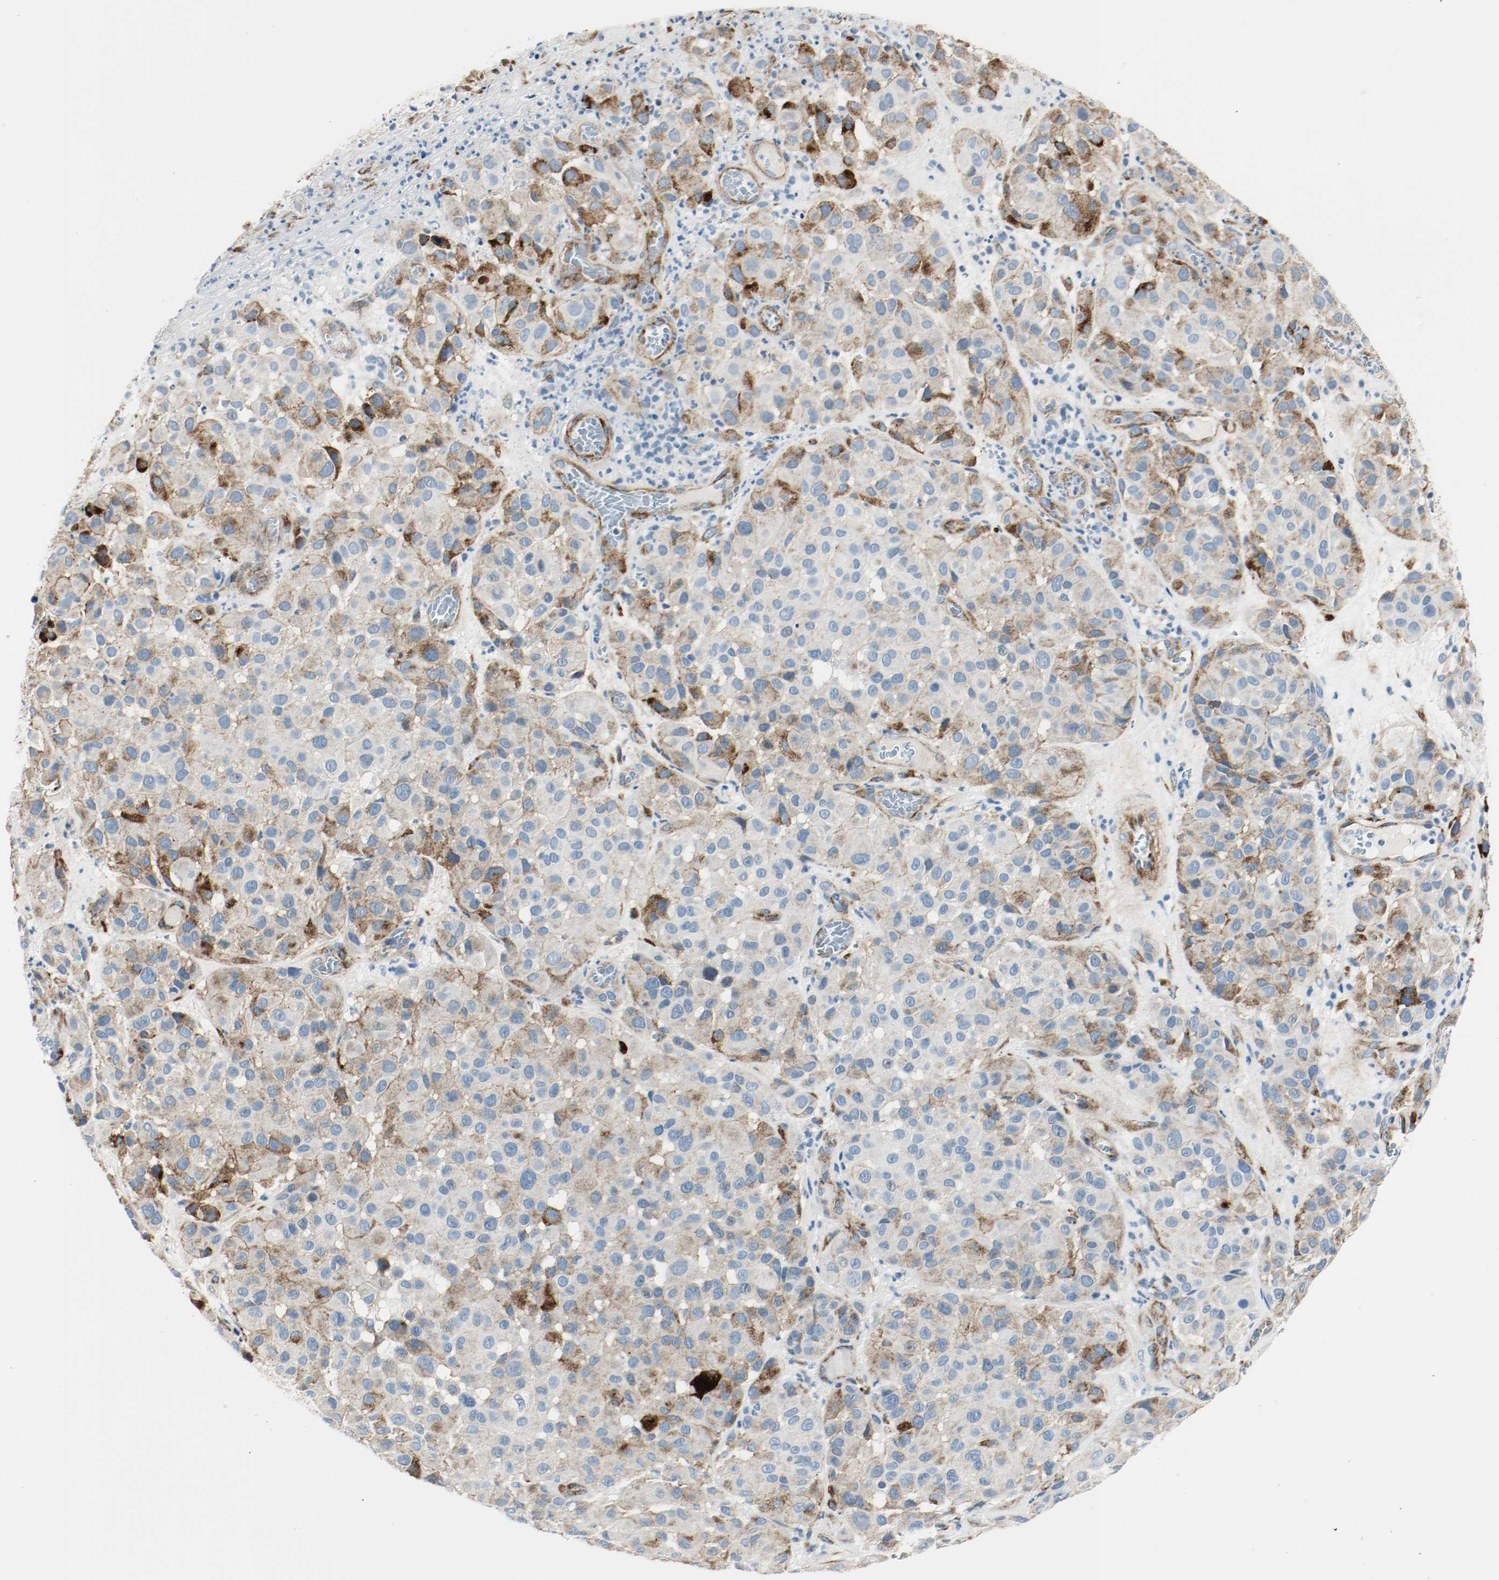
{"staining": {"intensity": "moderate", "quantity": "25%-75%", "location": "cytoplasmic/membranous"}, "tissue": "melanoma", "cell_type": "Tumor cells", "image_type": "cancer", "snomed": [{"axis": "morphology", "description": "Malignant melanoma, NOS"}, {"axis": "topography", "description": "Skin"}], "caption": "A high-resolution histopathology image shows immunohistochemistry (IHC) staining of melanoma, which exhibits moderate cytoplasmic/membranous expression in about 25%-75% of tumor cells.", "gene": "LAMB1", "patient": {"sex": "female", "age": 21}}